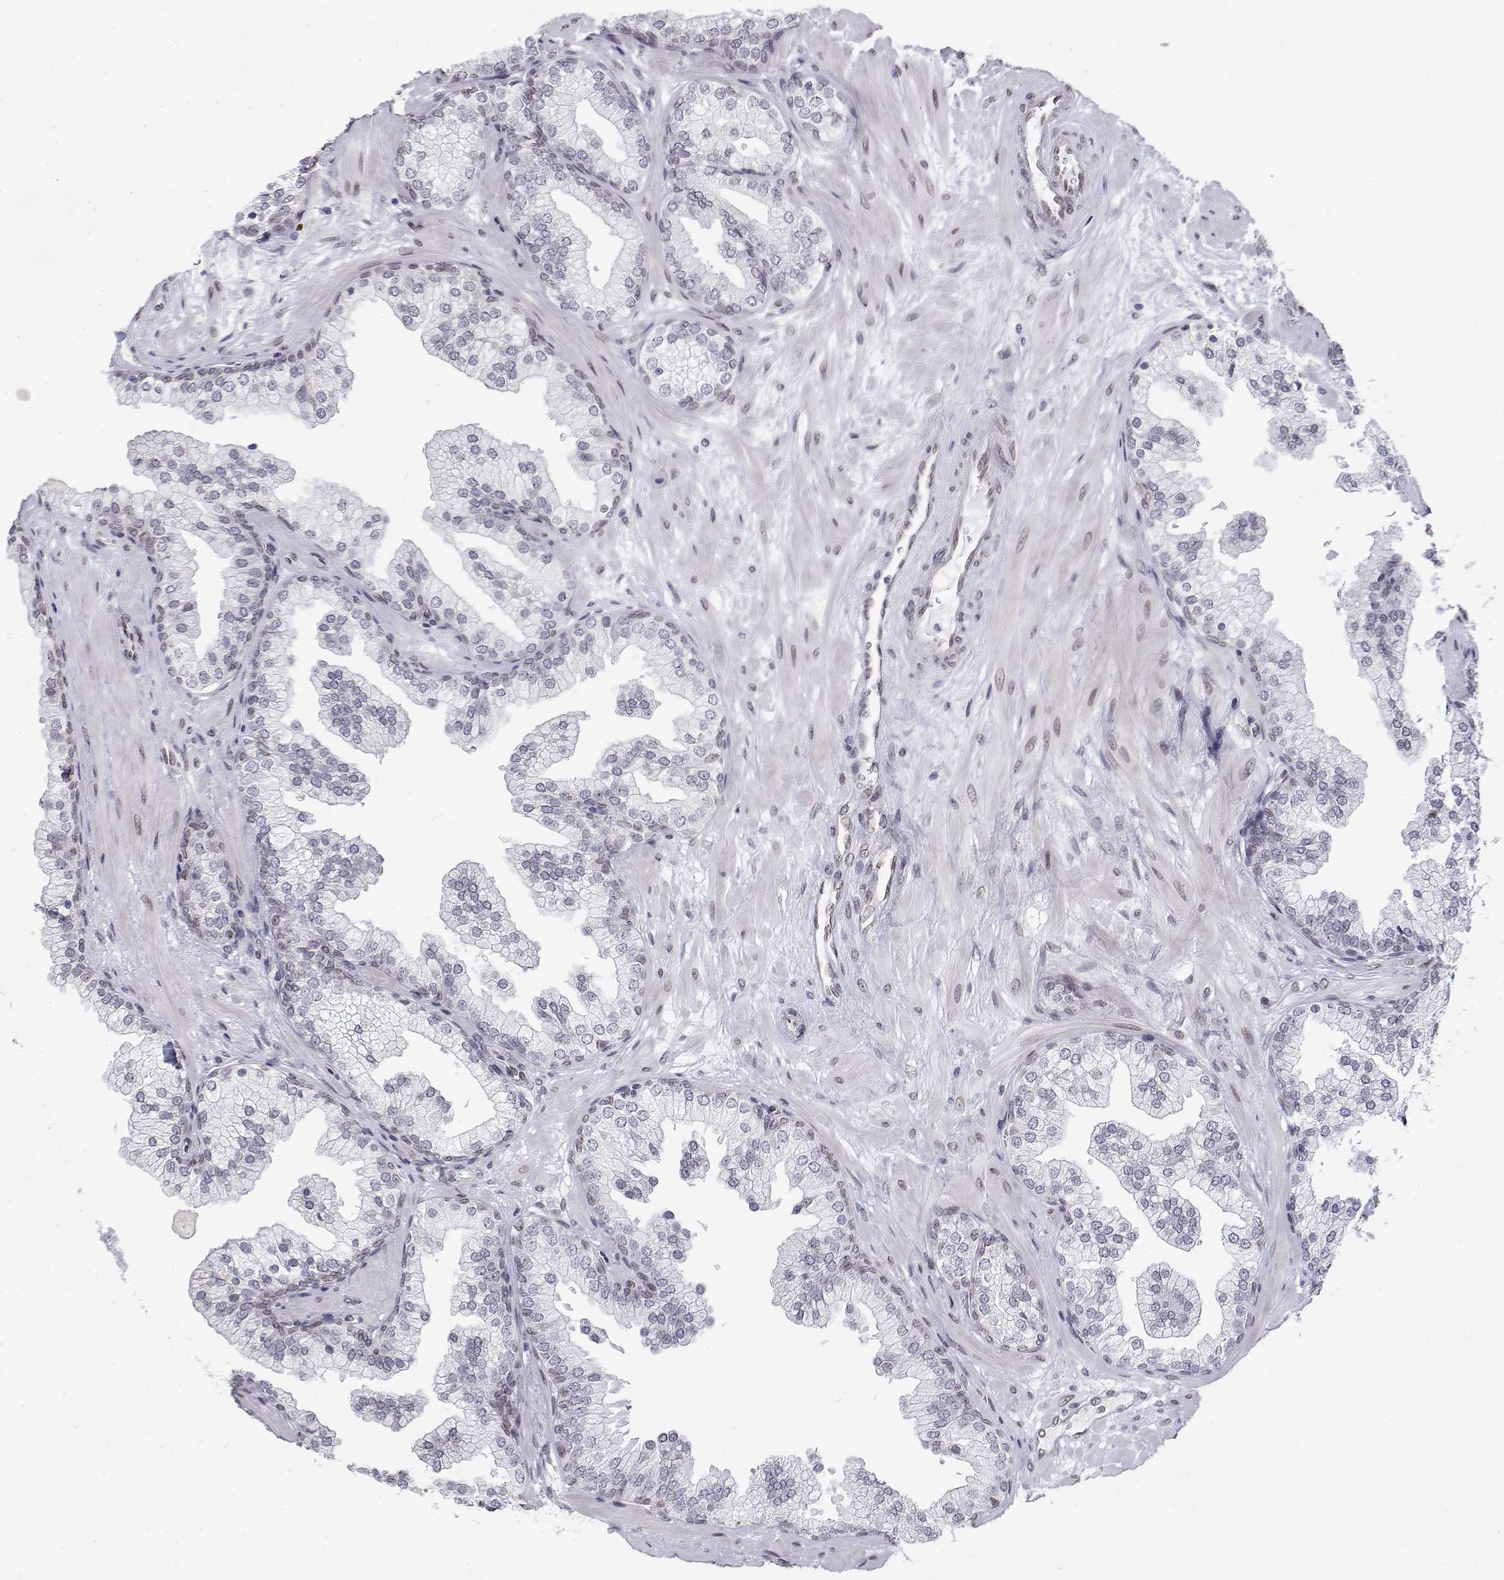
{"staining": {"intensity": "negative", "quantity": "none", "location": "none"}, "tissue": "prostate", "cell_type": "Glandular cells", "image_type": "normal", "snomed": [{"axis": "morphology", "description": "Normal tissue, NOS"}, {"axis": "topography", "description": "Prostate"}, {"axis": "topography", "description": "Peripheral nerve tissue"}], "caption": "High power microscopy micrograph of an IHC image of normal prostate, revealing no significant staining in glandular cells.", "gene": "ZNF532", "patient": {"sex": "male", "age": 61}}